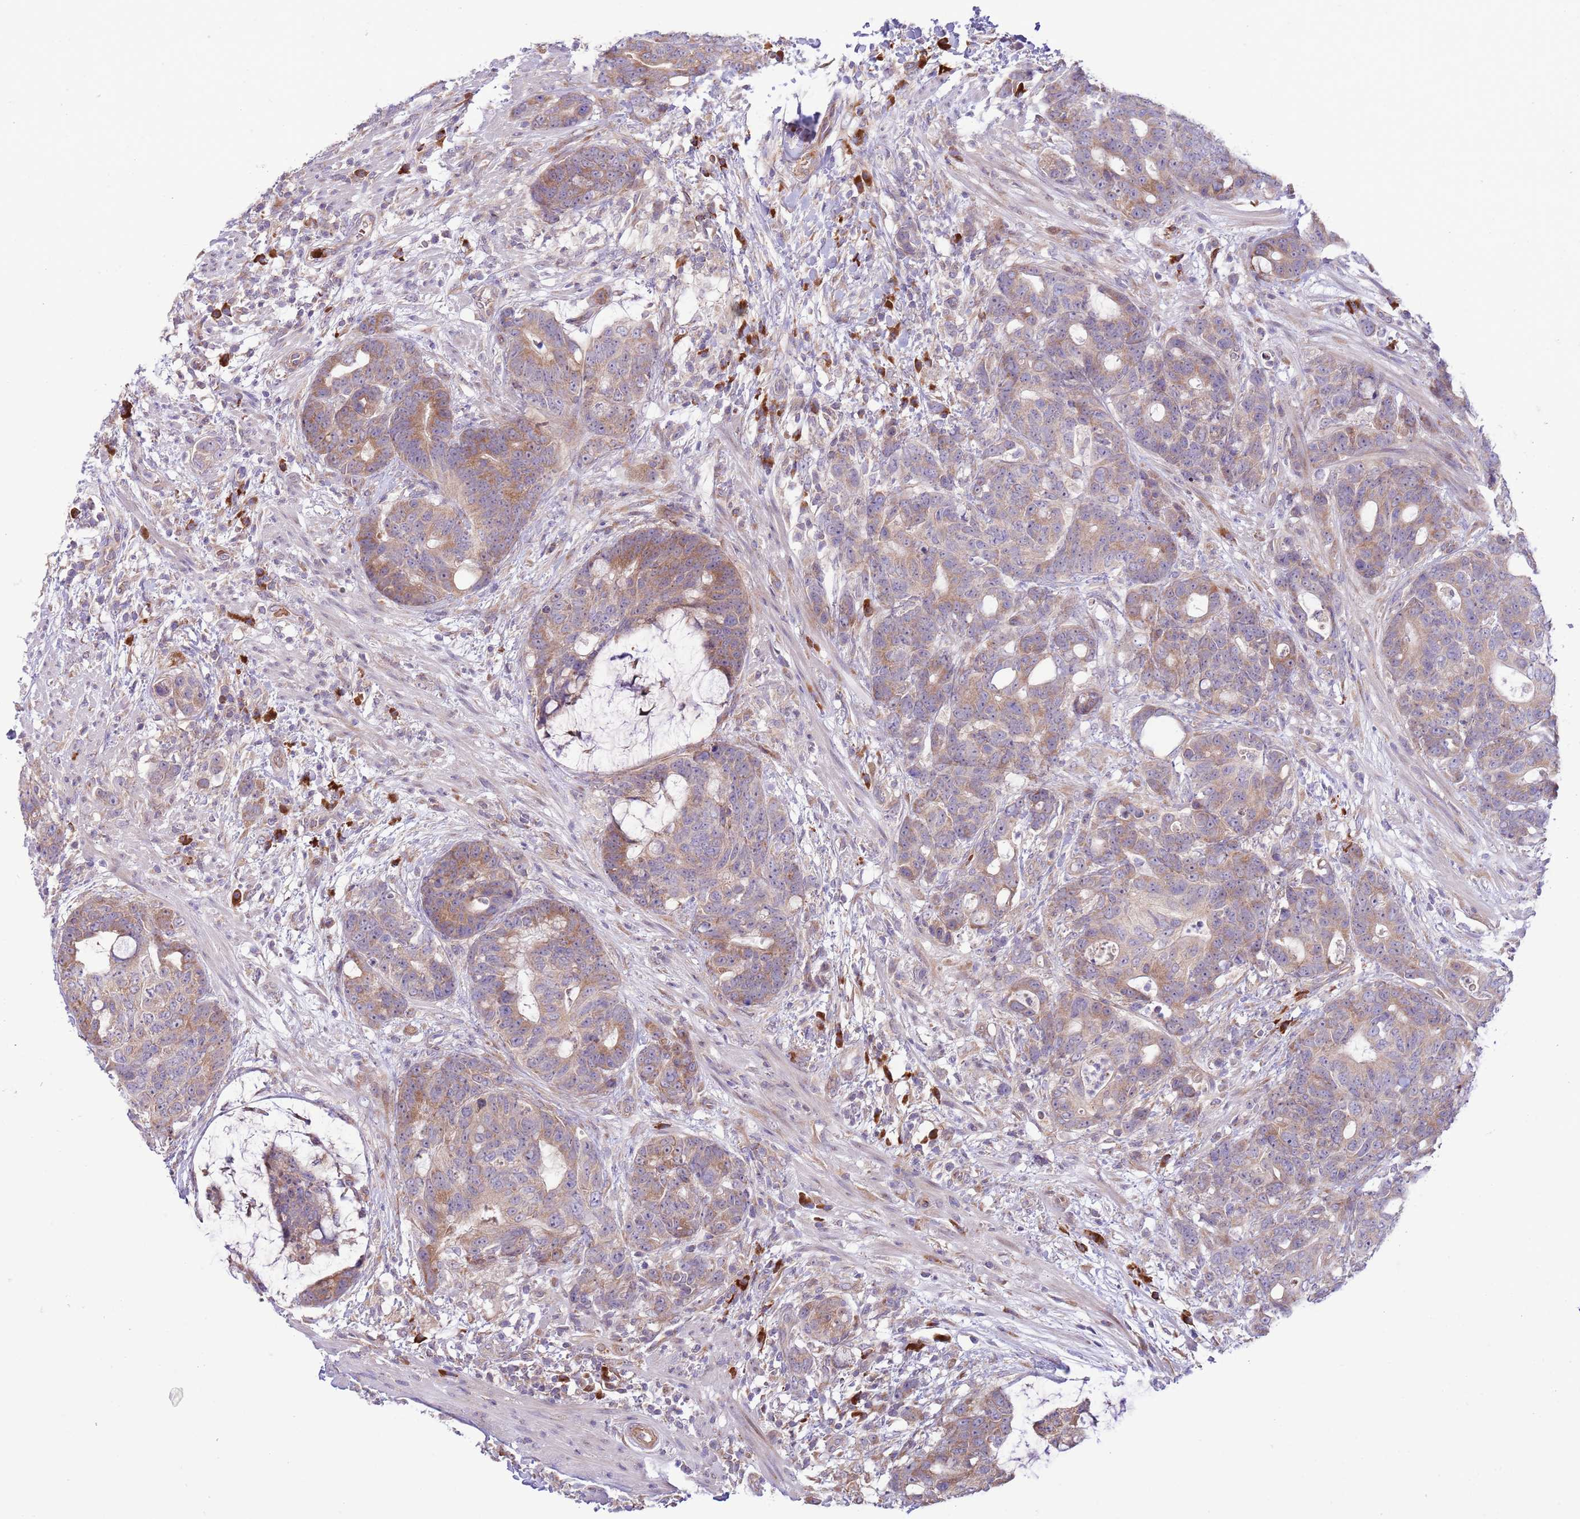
{"staining": {"intensity": "moderate", "quantity": "25%-75%", "location": "cytoplasmic/membranous"}, "tissue": "colorectal cancer", "cell_type": "Tumor cells", "image_type": "cancer", "snomed": [{"axis": "morphology", "description": "Adenocarcinoma, NOS"}, {"axis": "topography", "description": "Colon"}], "caption": "This image demonstrates colorectal adenocarcinoma stained with immunohistochemistry to label a protein in brown. The cytoplasmic/membranous of tumor cells show moderate positivity for the protein. Nuclei are counter-stained blue.", "gene": "DAND5", "patient": {"sex": "female", "age": 82}}